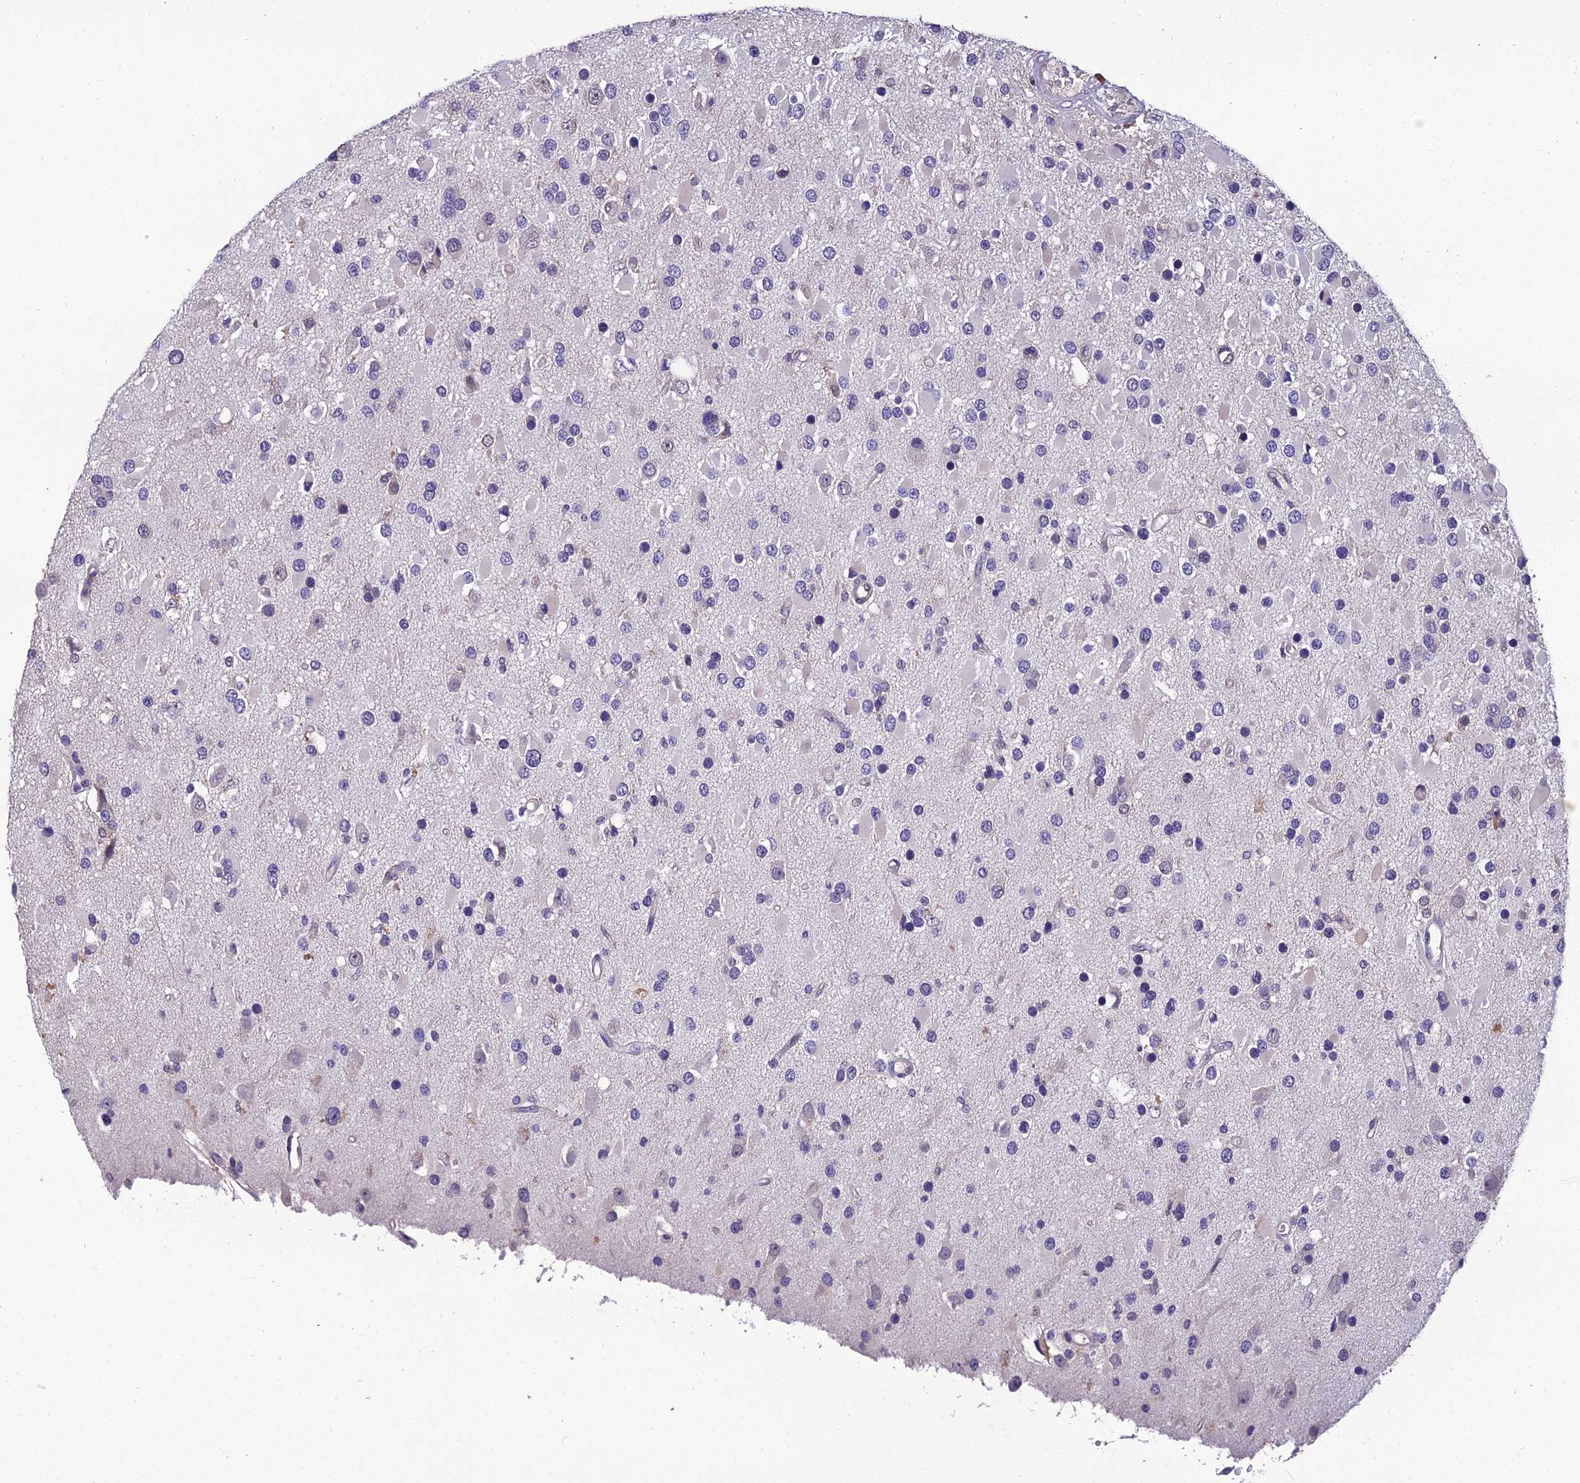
{"staining": {"intensity": "negative", "quantity": "none", "location": "none"}, "tissue": "glioma", "cell_type": "Tumor cells", "image_type": "cancer", "snomed": [{"axis": "morphology", "description": "Glioma, malignant, High grade"}, {"axis": "topography", "description": "Brain"}], "caption": "IHC of malignant high-grade glioma demonstrates no staining in tumor cells.", "gene": "GRWD1", "patient": {"sex": "male", "age": 53}}